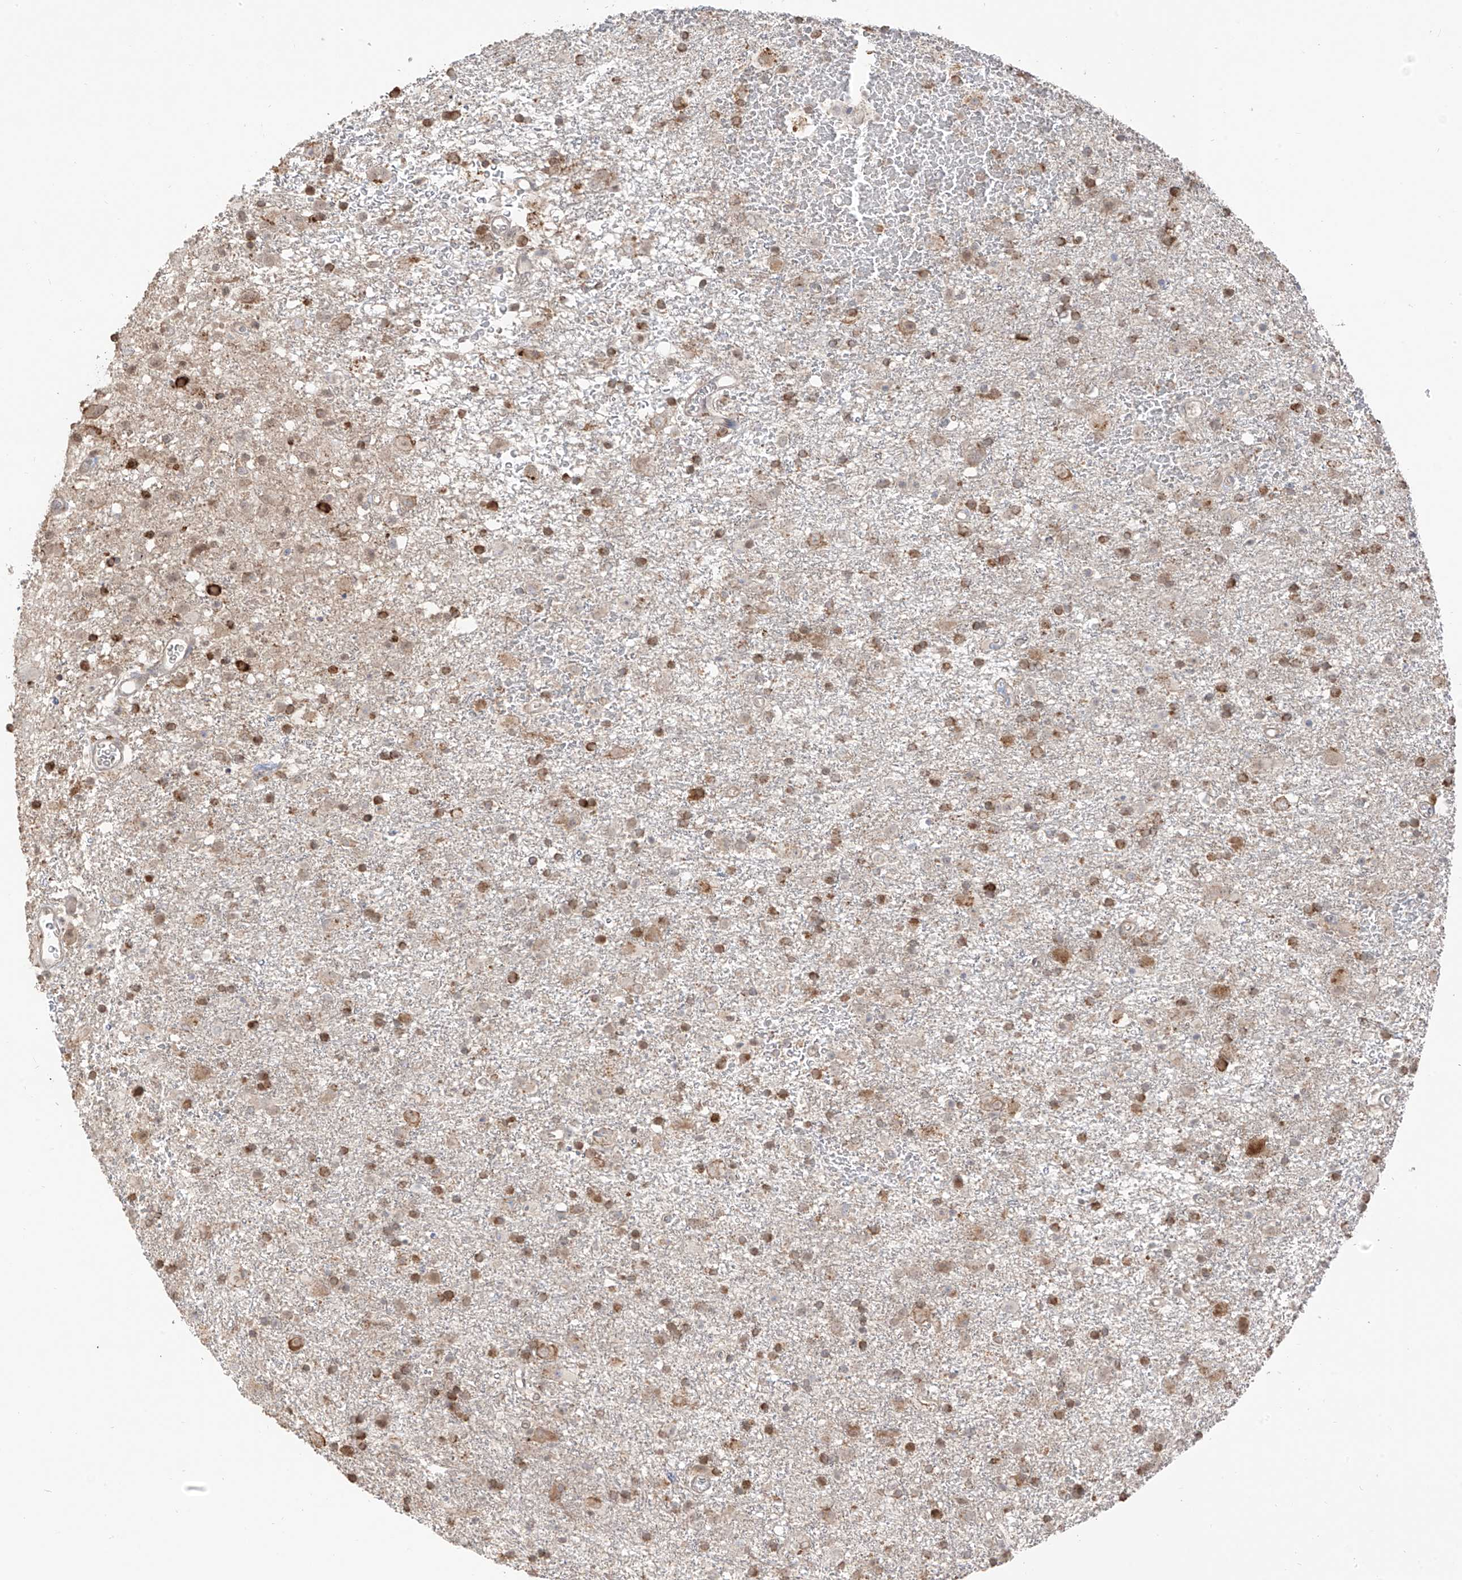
{"staining": {"intensity": "moderate", "quantity": ">75%", "location": "cytoplasmic/membranous"}, "tissue": "glioma", "cell_type": "Tumor cells", "image_type": "cancer", "snomed": [{"axis": "morphology", "description": "Glioma, malignant, Low grade"}, {"axis": "topography", "description": "Brain"}], "caption": "A brown stain highlights moderate cytoplasmic/membranous positivity of a protein in malignant glioma (low-grade) tumor cells. (brown staining indicates protein expression, while blue staining denotes nuclei).", "gene": "COLGALT2", "patient": {"sex": "male", "age": 65}}